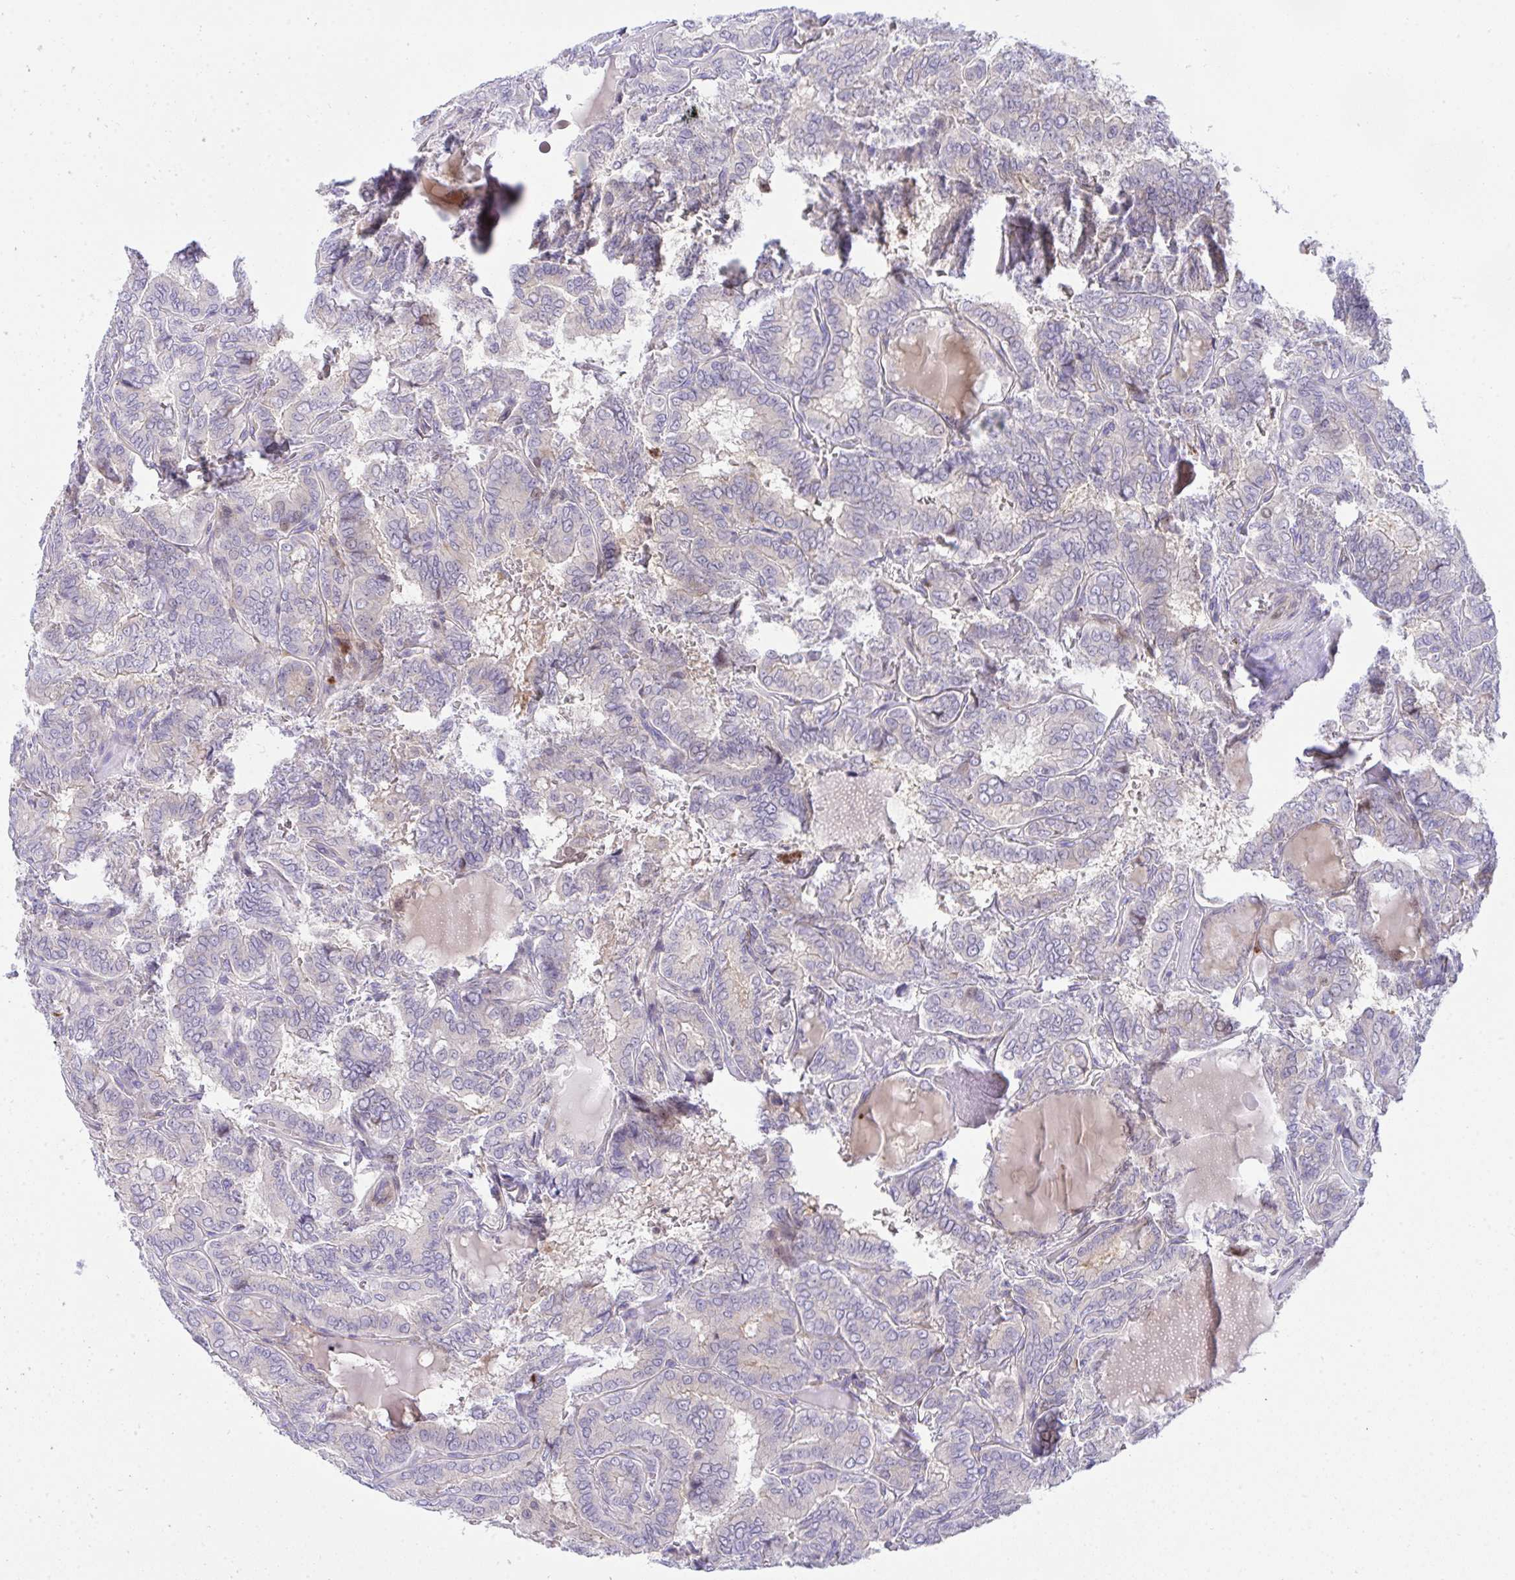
{"staining": {"intensity": "negative", "quantity": "none", "location": "none"}, "tissue": "thyroid cancer", "cell_type": "Tumor cells", "image_type": "cancer", "snomed": [{"axis": "morphology", "description": "Papillary adenocarcinoma, NOS"}, {"axis": "topography", "description": "Thyroid gland"}], "caption": "Protein analysis of thyroid cancer reveals no significant expression in tumor cells.", "gene": "ZNF554", "patient": {"sex": "female", "age": 46}}